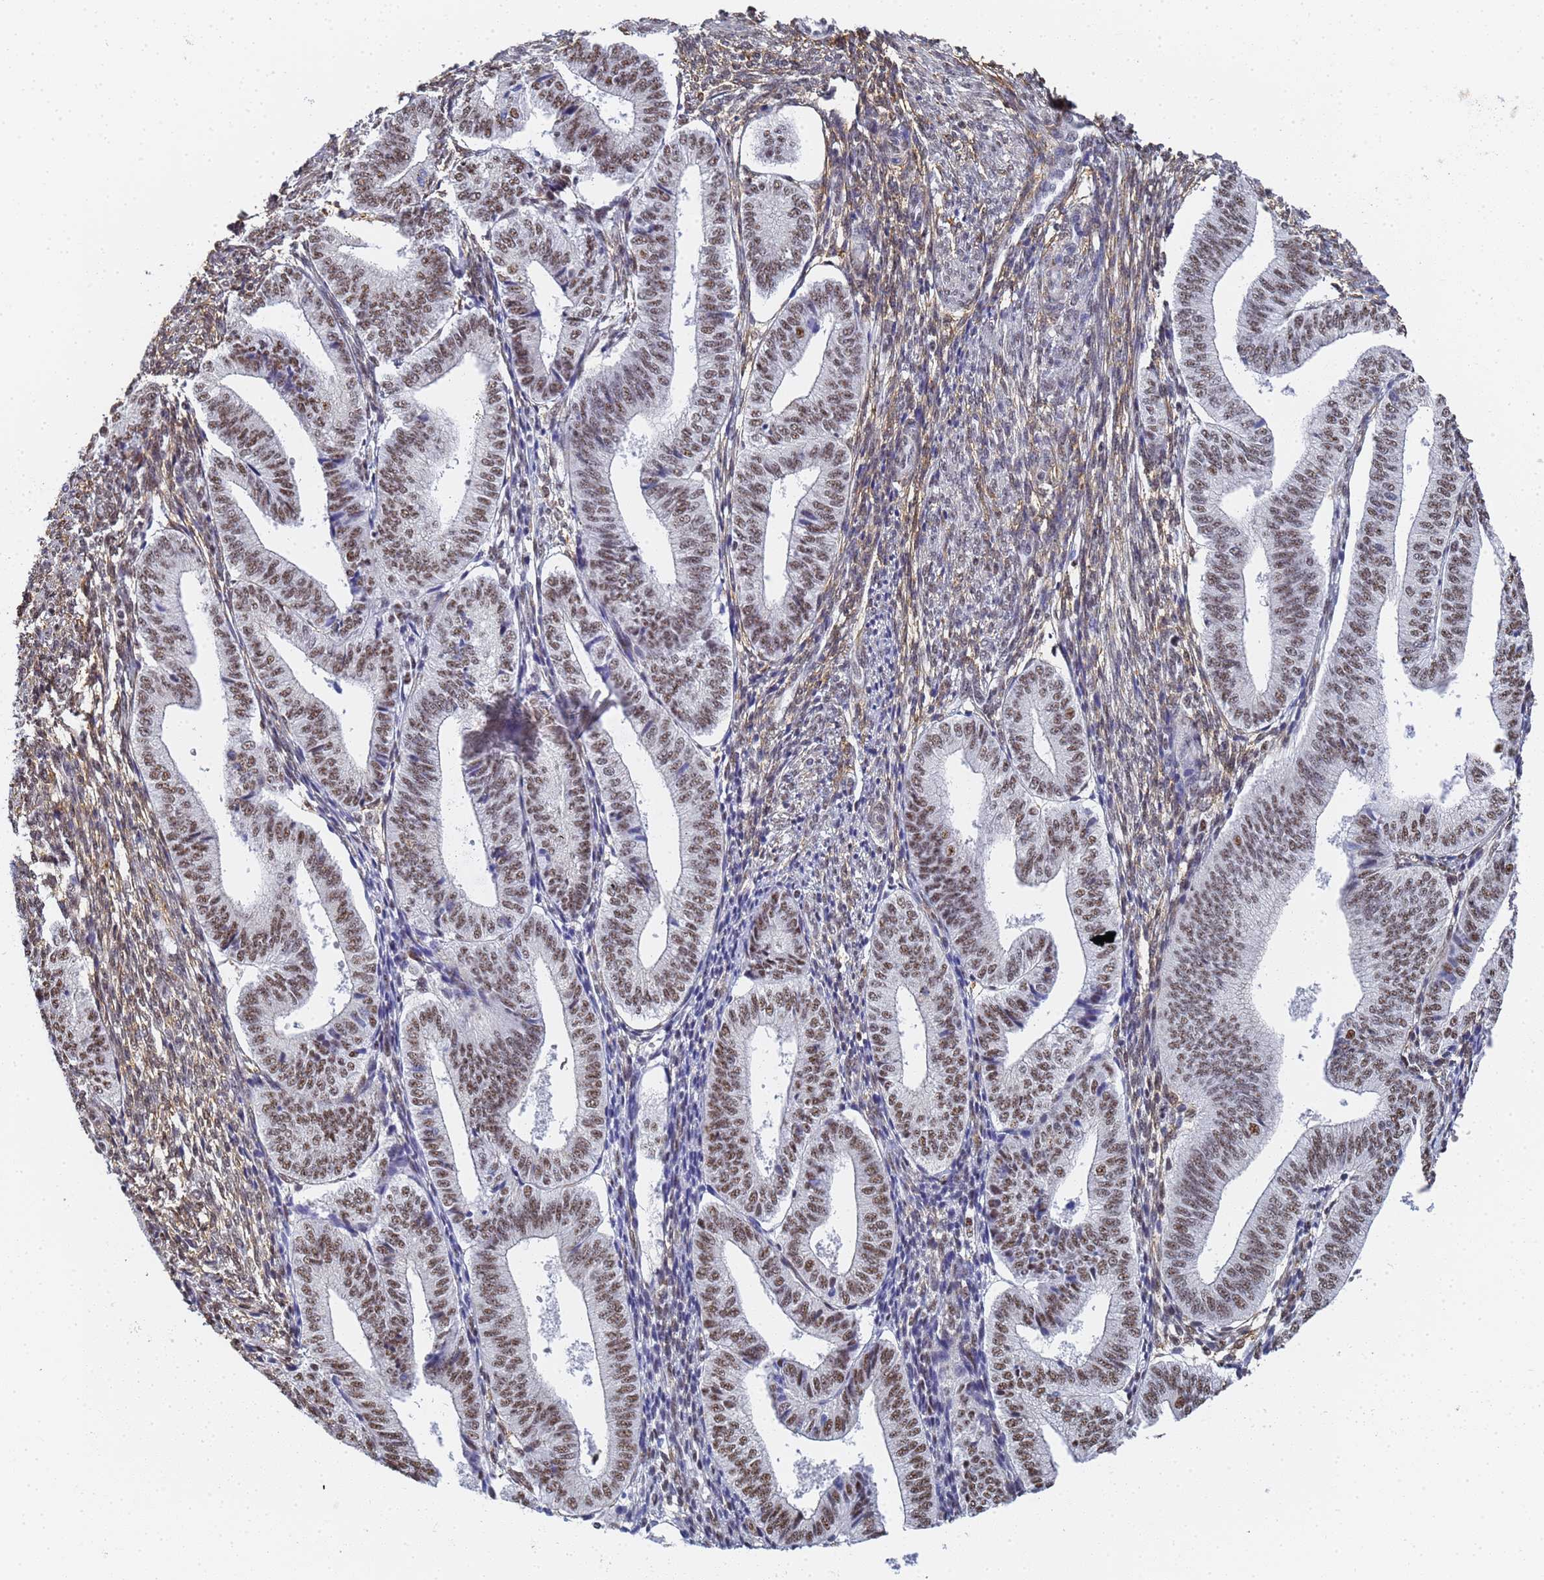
{"staining": {"intensity": "moderate", "quantity": "<25%", "location": "cytoplasmic/membranous,nuclear"}, "tissue": "endometrium", "cell_type": "Cells in endometrial stroma", "image_type": "normal", "snomed": [{"axis": "morphology", "description": "Normal tissue, NOS"}, {"axis": "topography", "description": "Endometrium"}], "caption": "A photomicrograph of endometrium stained for a protein exhibits moderate cytoplasmic/membranous,nuclear brown staining in cells in endometrial stroma. The staining is performed using DAB (3,3'-diaminobenzidine) brown chromogen to label protein expression. The nuclei are counter-stained blue using hematoxylin.", "gene": "PRRT4", "patient": {"sex": "female", "age": 34}}